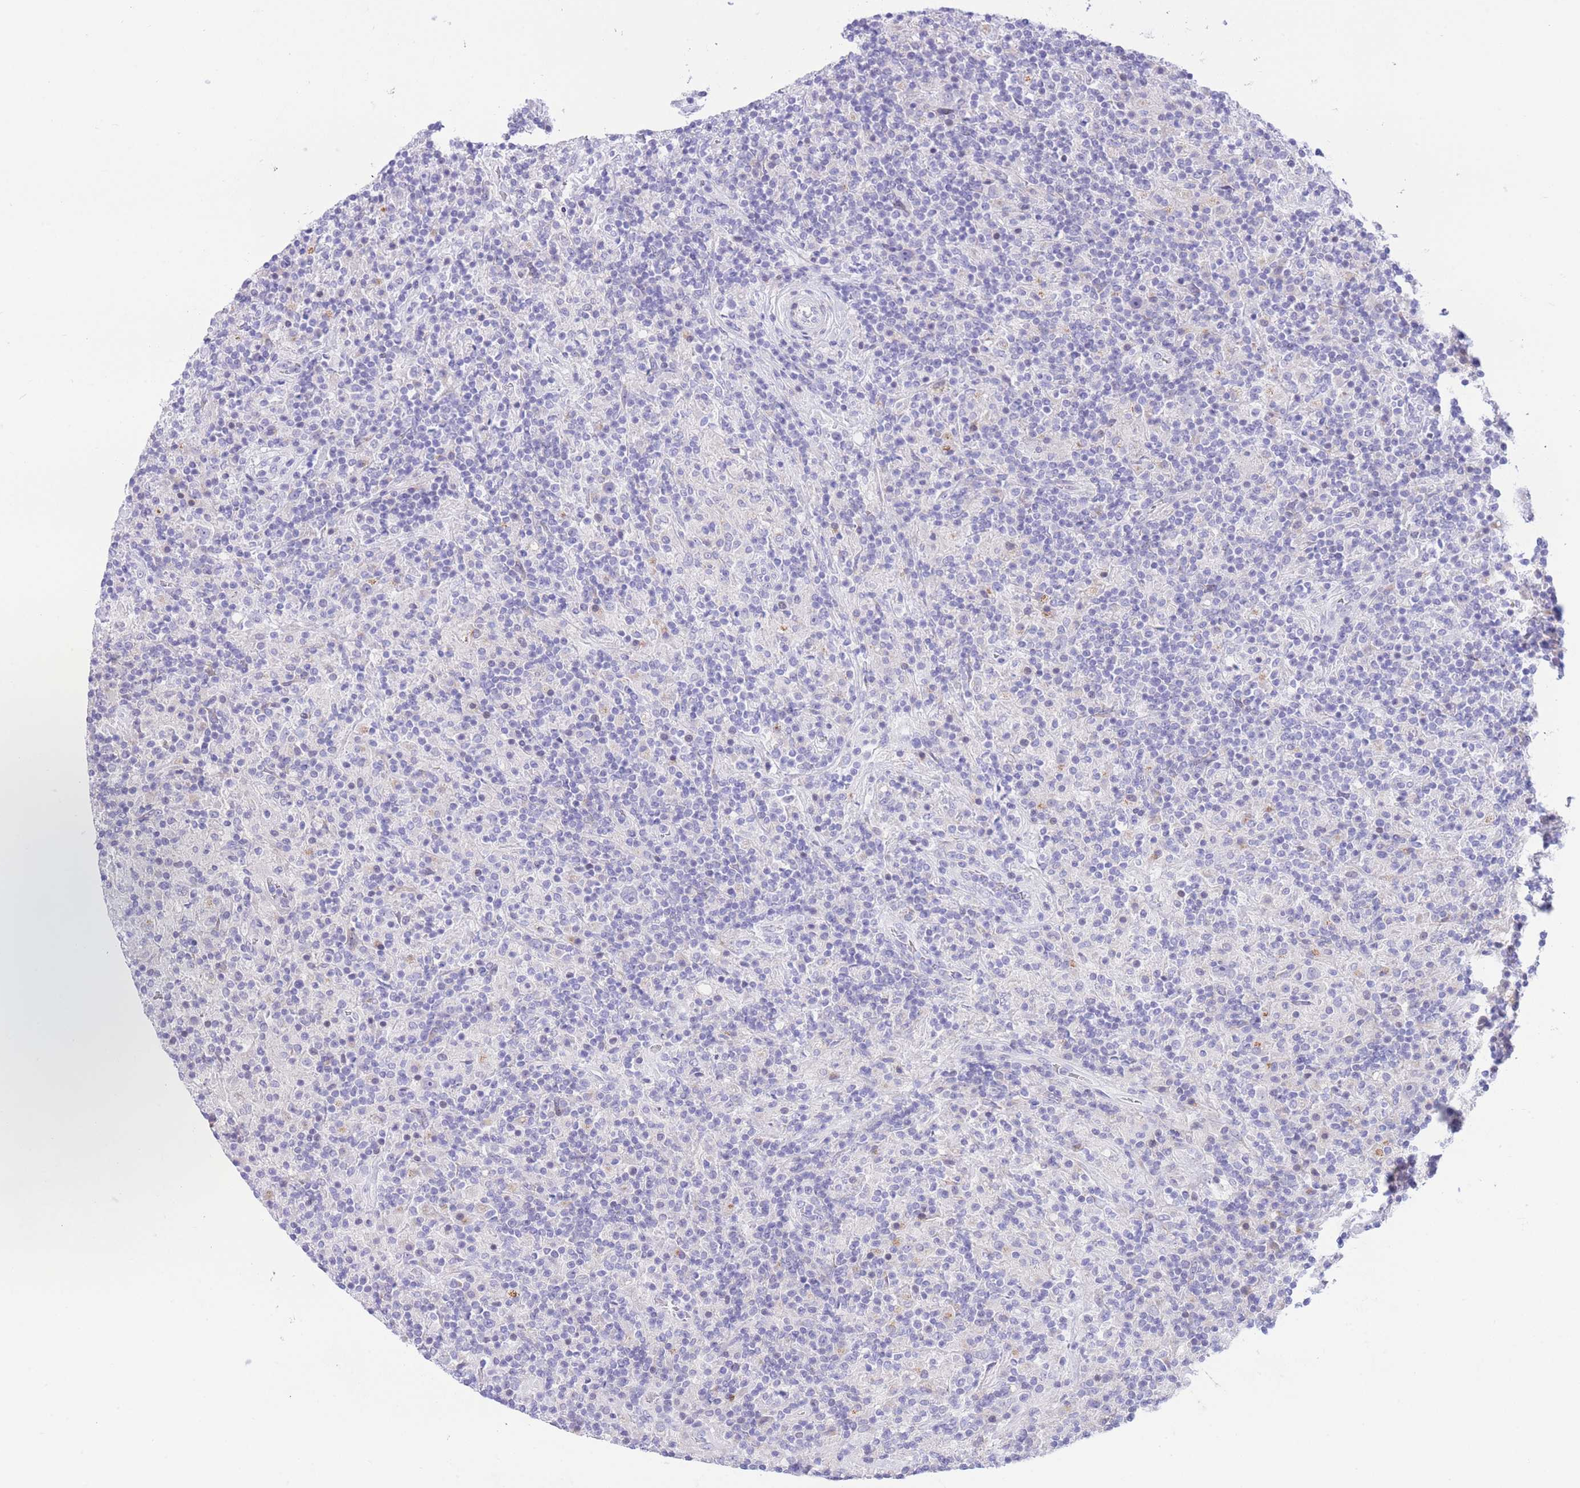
{"staining": {"intensity": "negative", "quantity": "none", "location": "none"}, "tissue": "lymphoma", "cell_type": "Tumor cells", "image_type": "cancer", "snomed": [{"axis": "morphology", "description": "Hodgkin's disease, NOS"}, {"axis": "topography", "description": "Lymph node"}], "caption": "There is no significant positivity in tumor cells of Hodgkin's disease.", "gene": "RPL39L", "patient": {"sex": "male", "age": 70}}